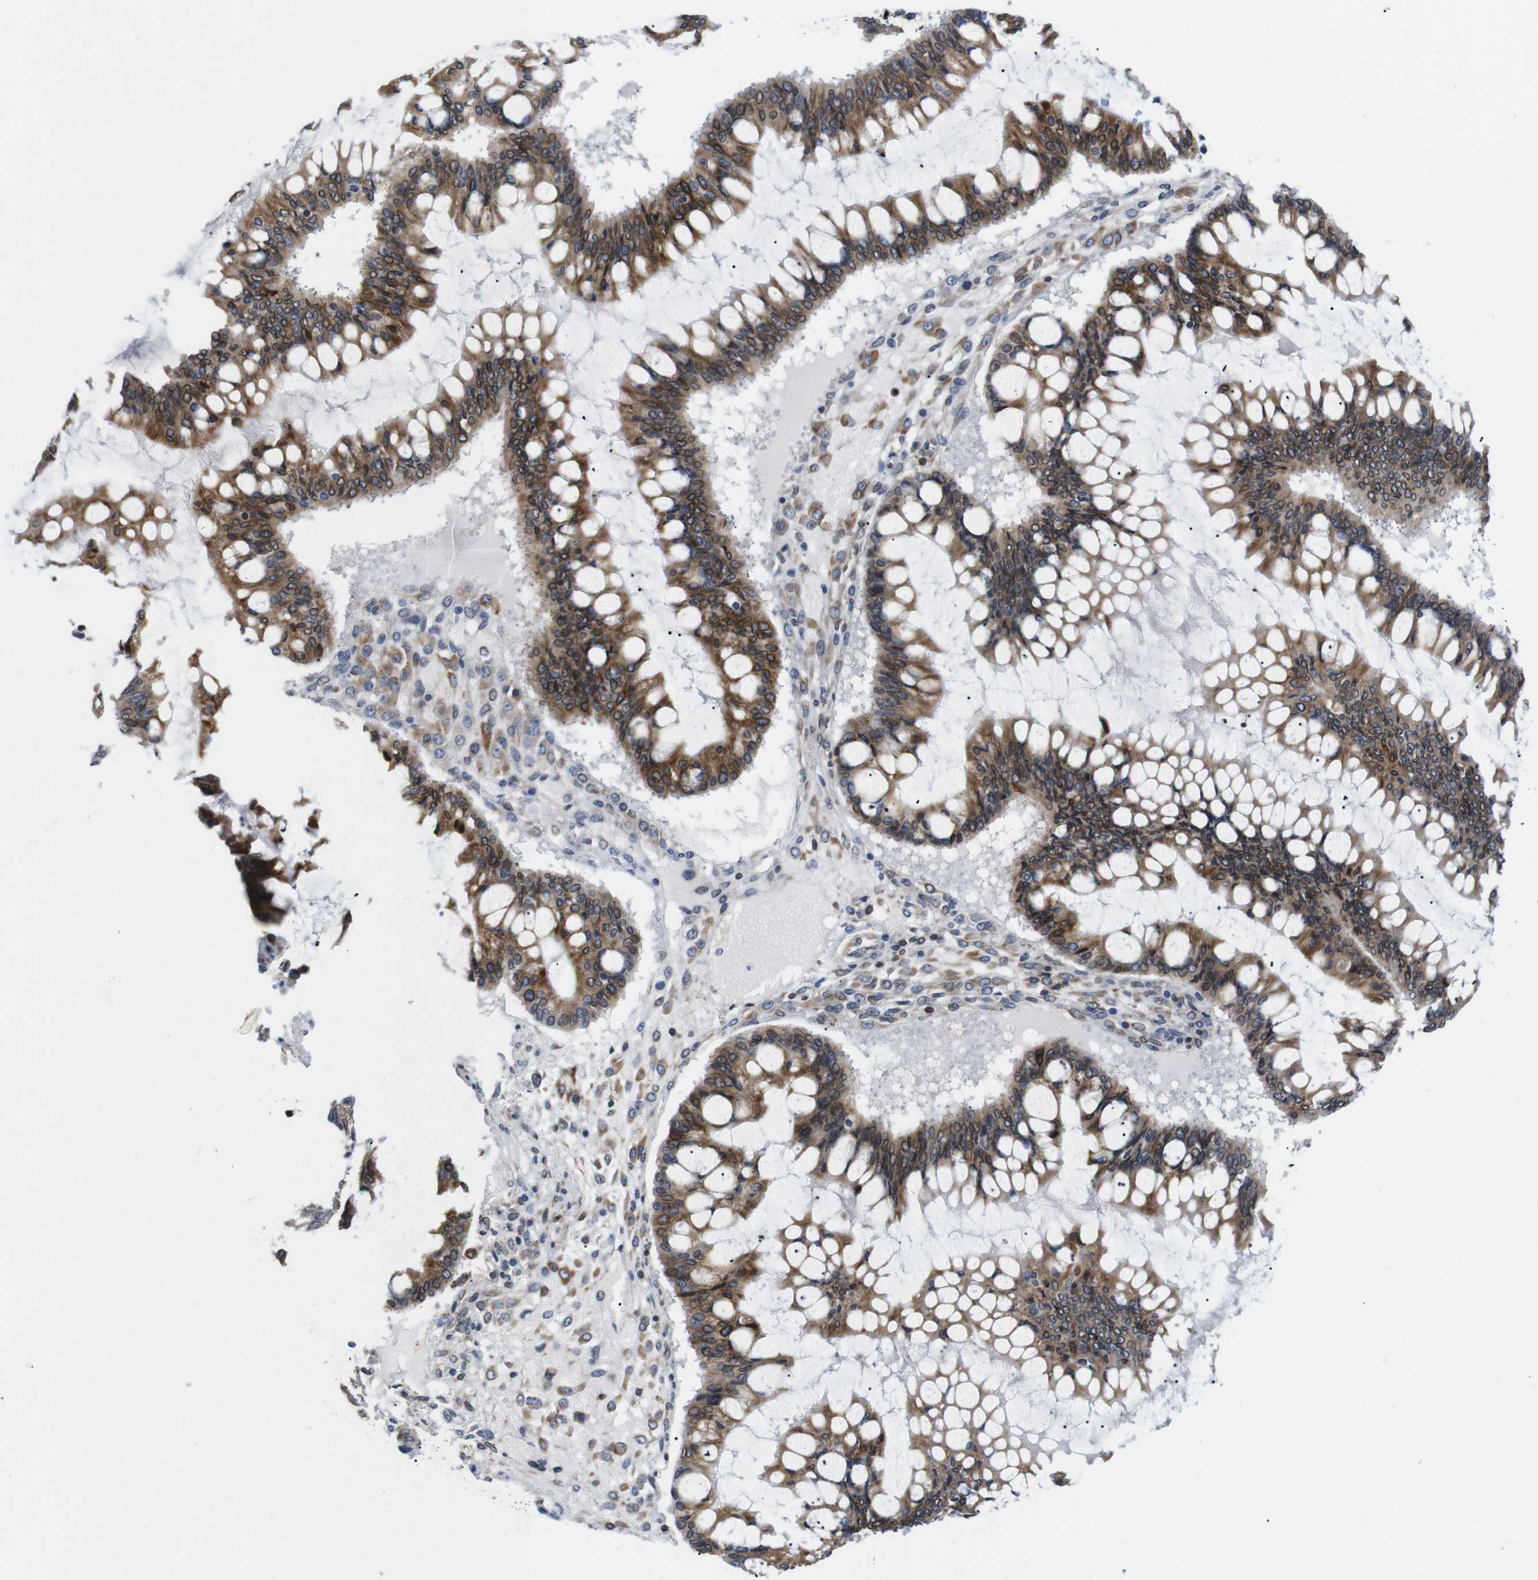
{"staining": {"intensity": "moderate", "quantity": ">75%", "location": "cytoplasmic/membranous"}, "tissue": "ovarian cancer", "cell_type": "Tumor cells", "image_type": "cancer", "snomed": [{"axis": "morphology", "description": "Cystadenocarcinoma, mucinous, NOS"}, {"axis": "topography", "description": "Ovary"}], "caption": "Human ovarian cancer stained with a brown dye demonstrates moderate cytoplasmic/membranous positive positivity in approximately >75% of tumor cells.", "gene": "HACD3", "patient": {"sex": "female", "age": 73}}